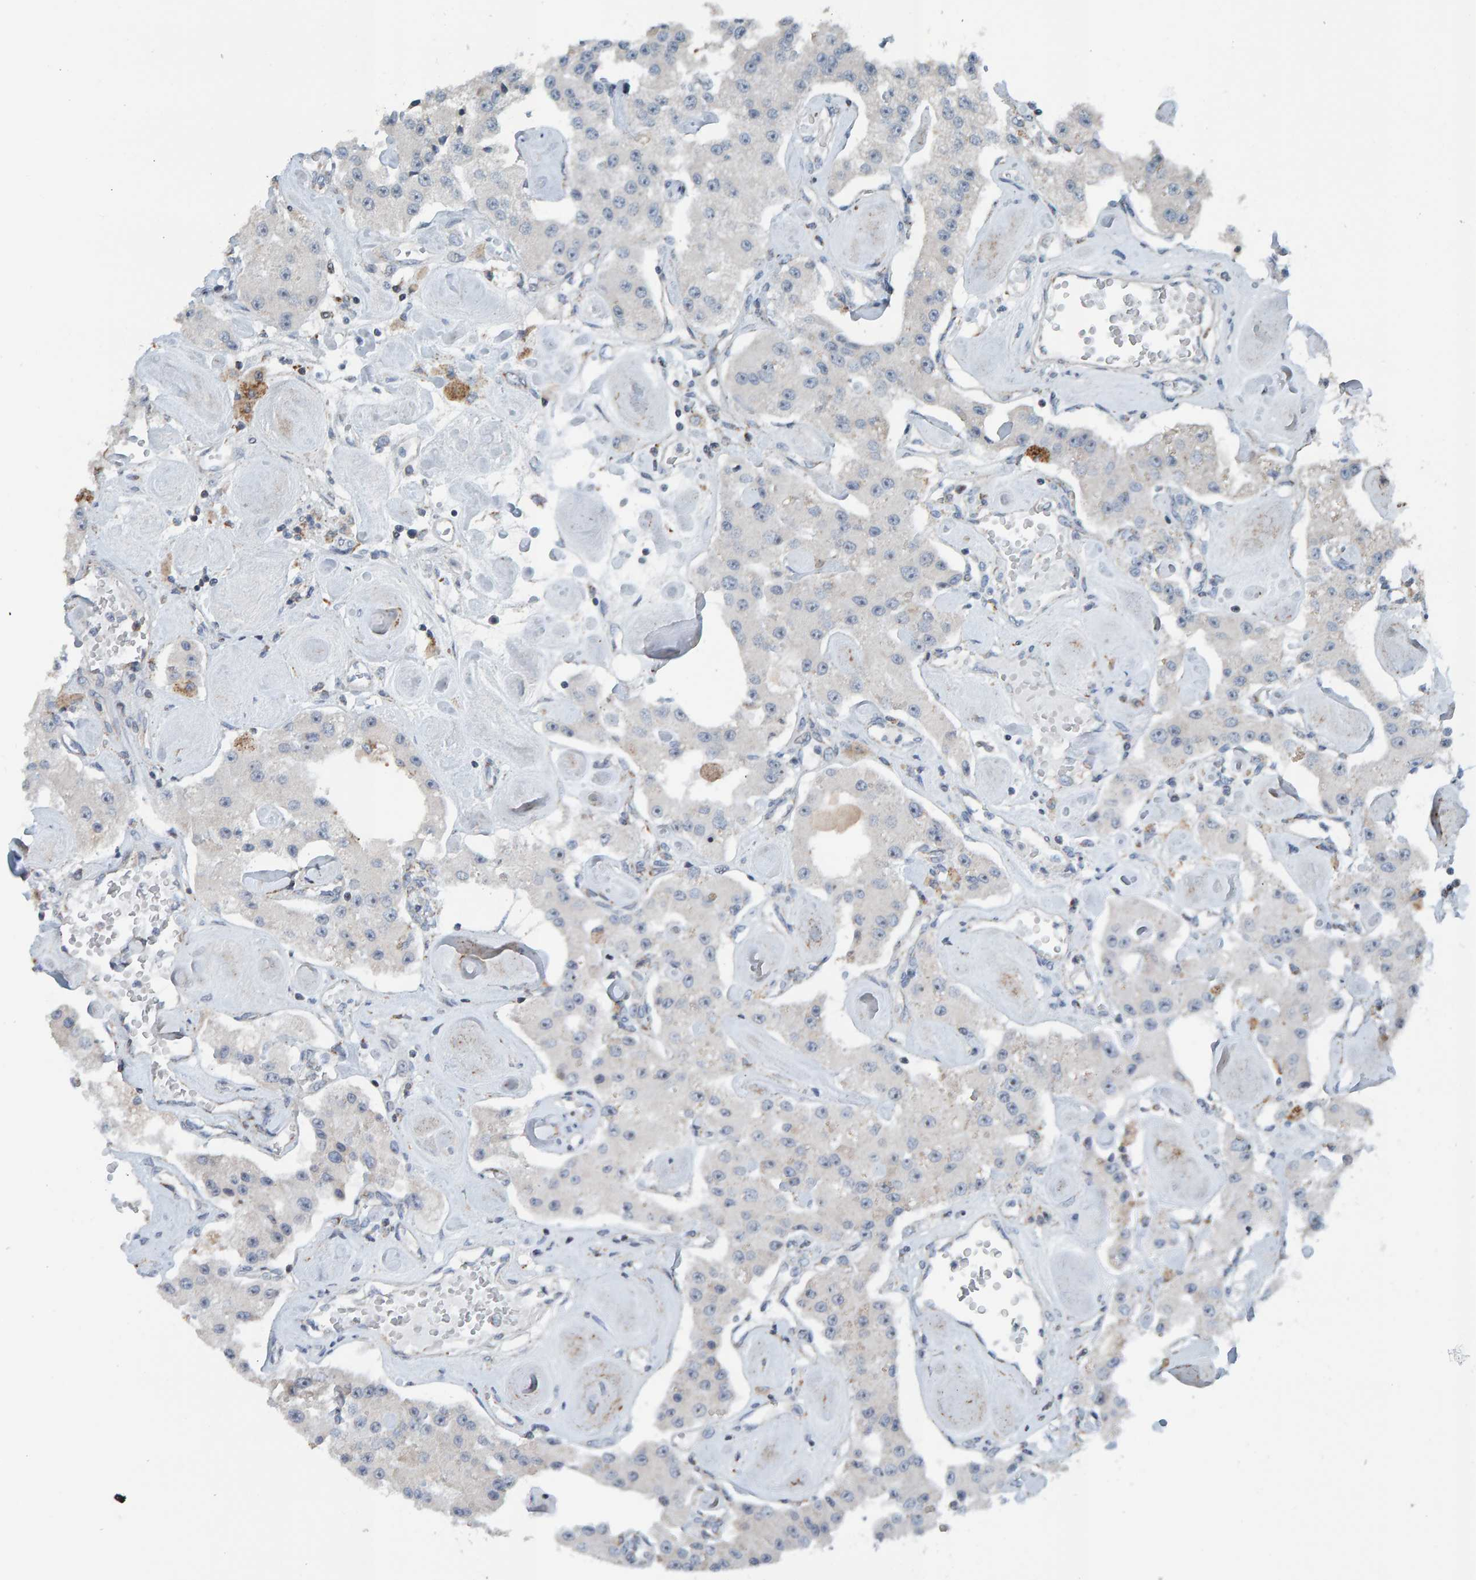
{"staining": {"intensity": "weak", "quantity": "<25%", "location": "cytoplasmic/membranous"}, "tissue": "carcinoid", "cell_type": "Tumor cells", "image_type": "cancer", "snomed": [{"axis": "morphology", "description": "Carcinoid, malignant, NOS"}, {"axis": "topography", "description": "Pancreas"}], "caption": "High magnification brightfield microscopy of carcinoid stained with DAB (brown) and counterstained with hematoxylin (blue): tumor cells show no significant expression.", "gene": "ZNF48", "patient": {"sex": "male", "age": 41}}